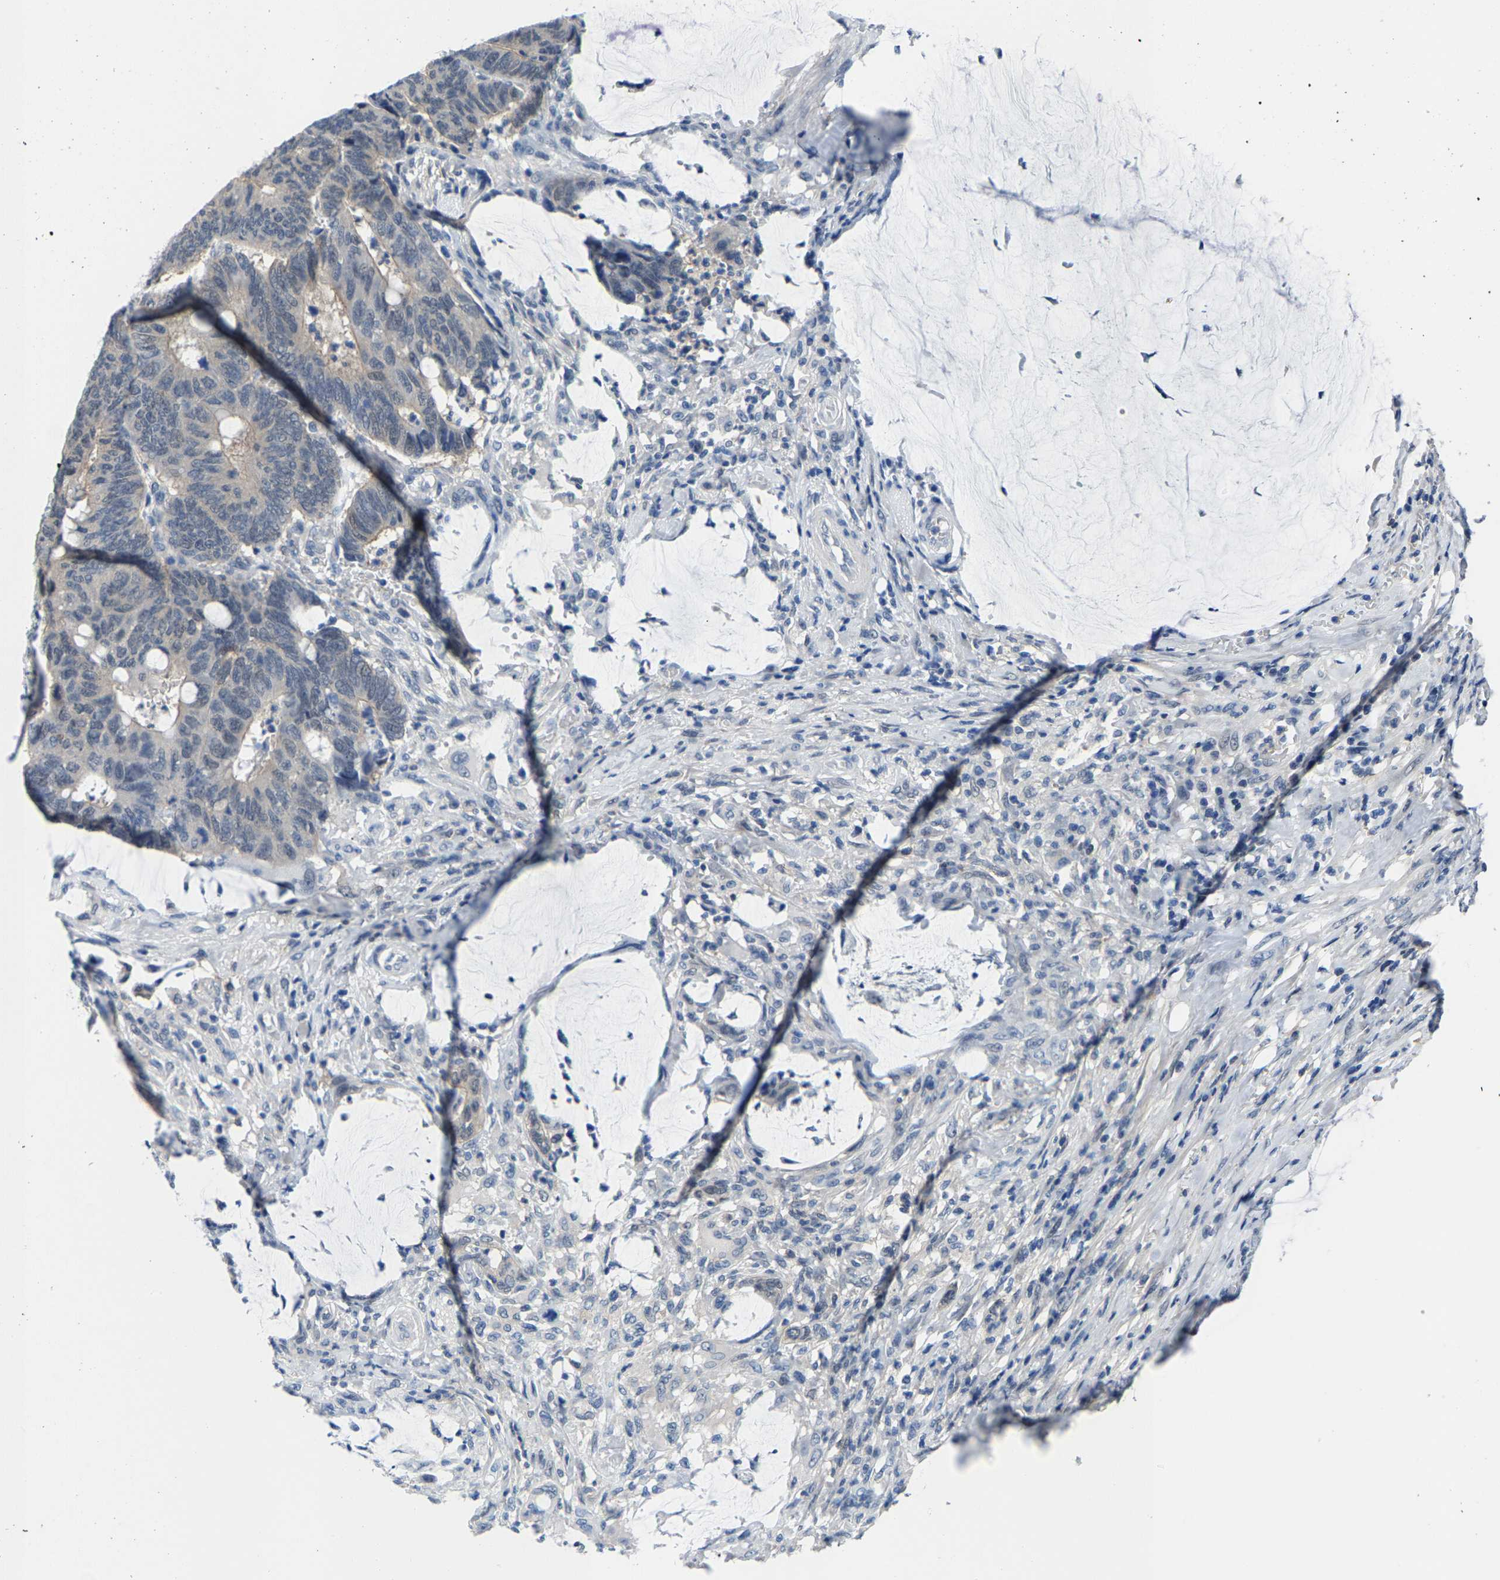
{"staining": {"intensity": "negative", "quantity": "none", "location": "none"}, "tissue": "colorectal cancer", "cell_type": "Tumor cells", "image_type": "cancer", "snomed": [{"axis": "morphology", "description": "Normal tissue, NOS"}, {"axis": "morphology", "description": "Adenocarcinoma, NOS"}, {"axis": "topography", "description": "Rectum"}, {"axis": "topography", "description": "Peripheral nerve tissue"}], "caption": "A micrograph of human colorectal cancer (adenocarcinoma) is negative for staining in tumor cells.", "gene": "SSH3", "patient": {"sex": "male", "age": 92}}